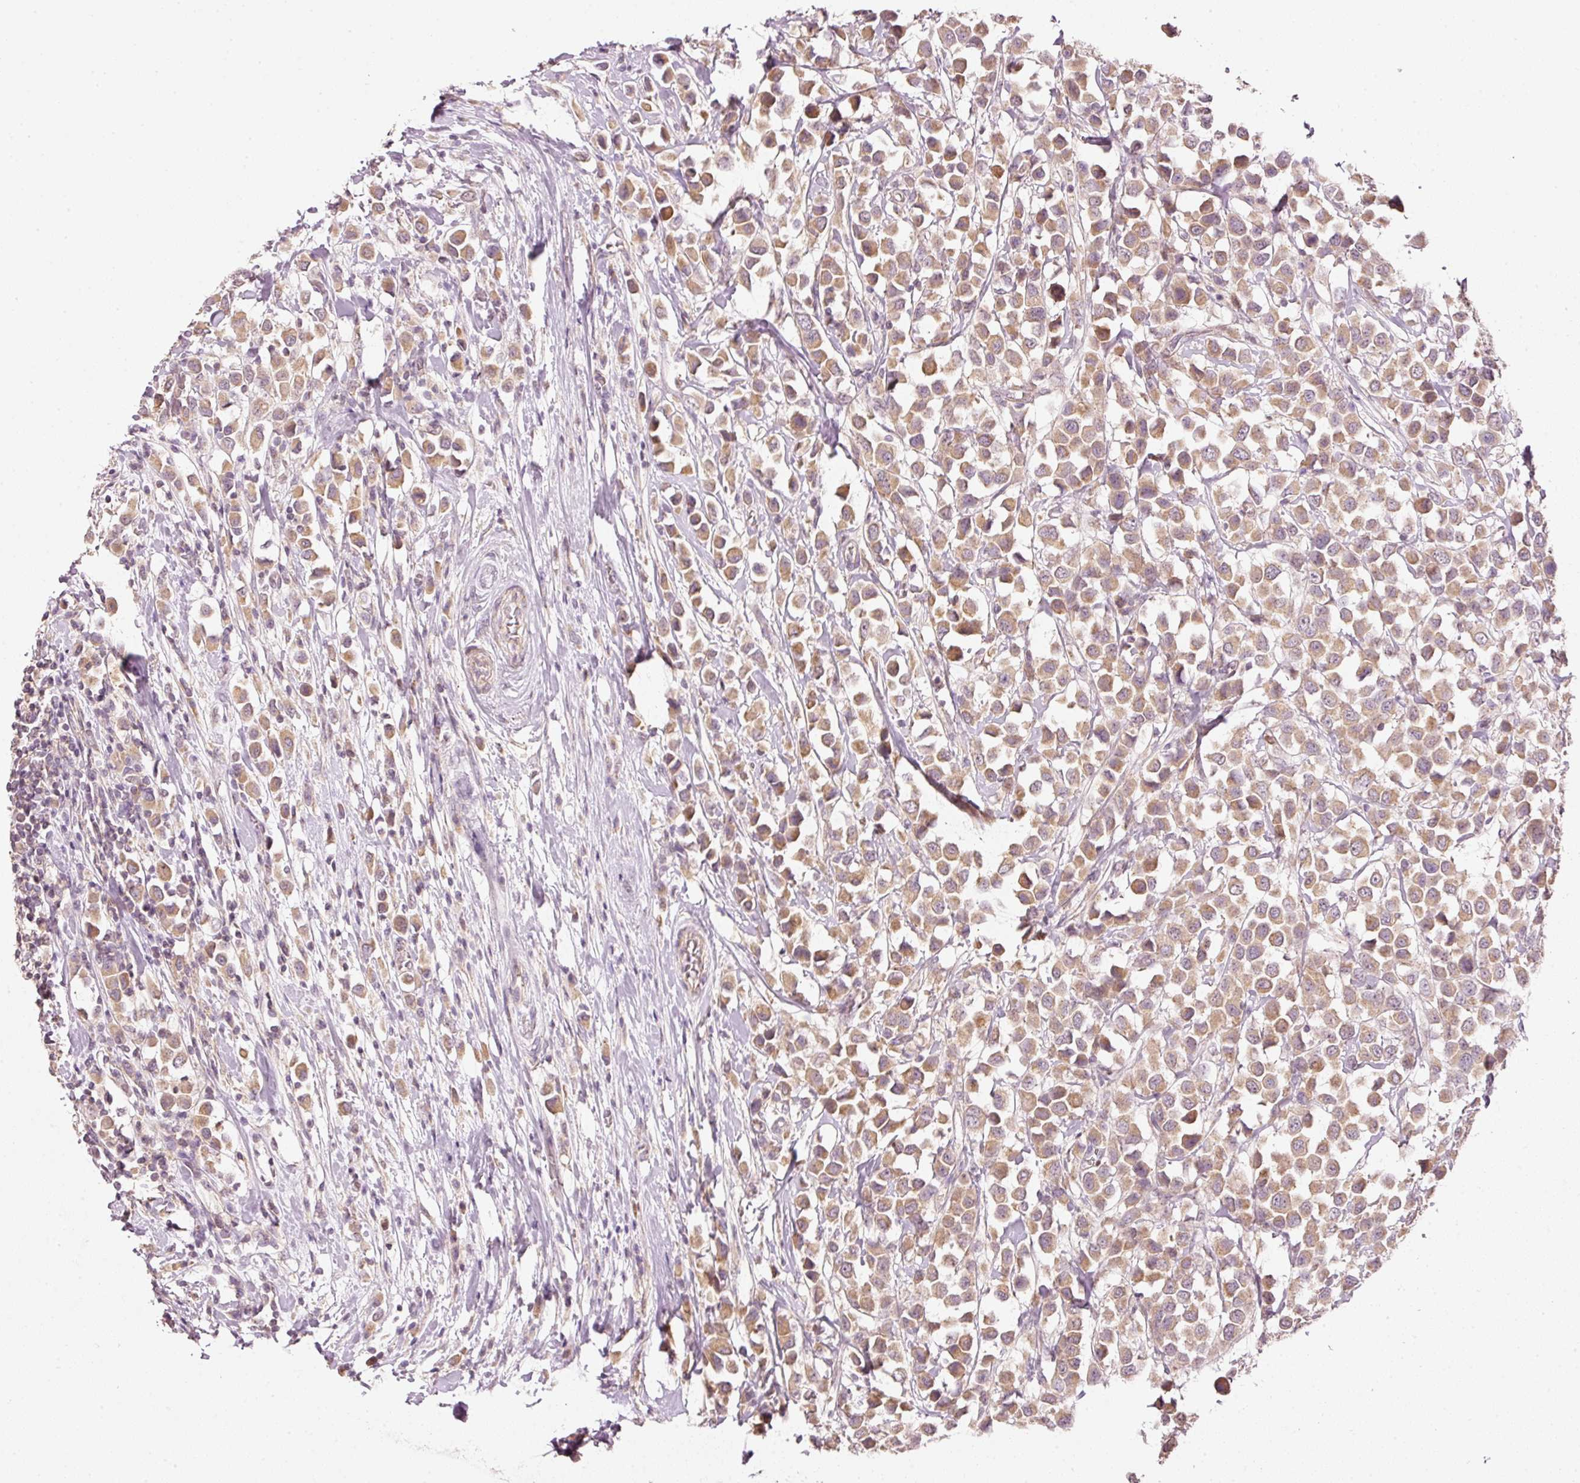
{"staining": {"intensity": "moderate", "quantity": ">75%", "location": "cytoplasmic/membranous"}, "tissue": "breast cancer", "cell_type": "Tumor cells", "image_type": "cancer", "snomed": [{"axis": "morphology", "description": "Duct carcinoma"}, {"axis": "topography", "description": "Breast"}], "caption": "Immunohistochemistry (IHC) of human breast cancer (intraductal carcinoma) shows medium levels of moderate cytoplasmic/membranous positivity in about >75% of tumor cells. (DAB (3,3'-diaminobenzidine) IHC, brown staining for protein, blue staining for nuclei).", "gene": "TOB2", "patient": {"sex": "female", "age": 61}}